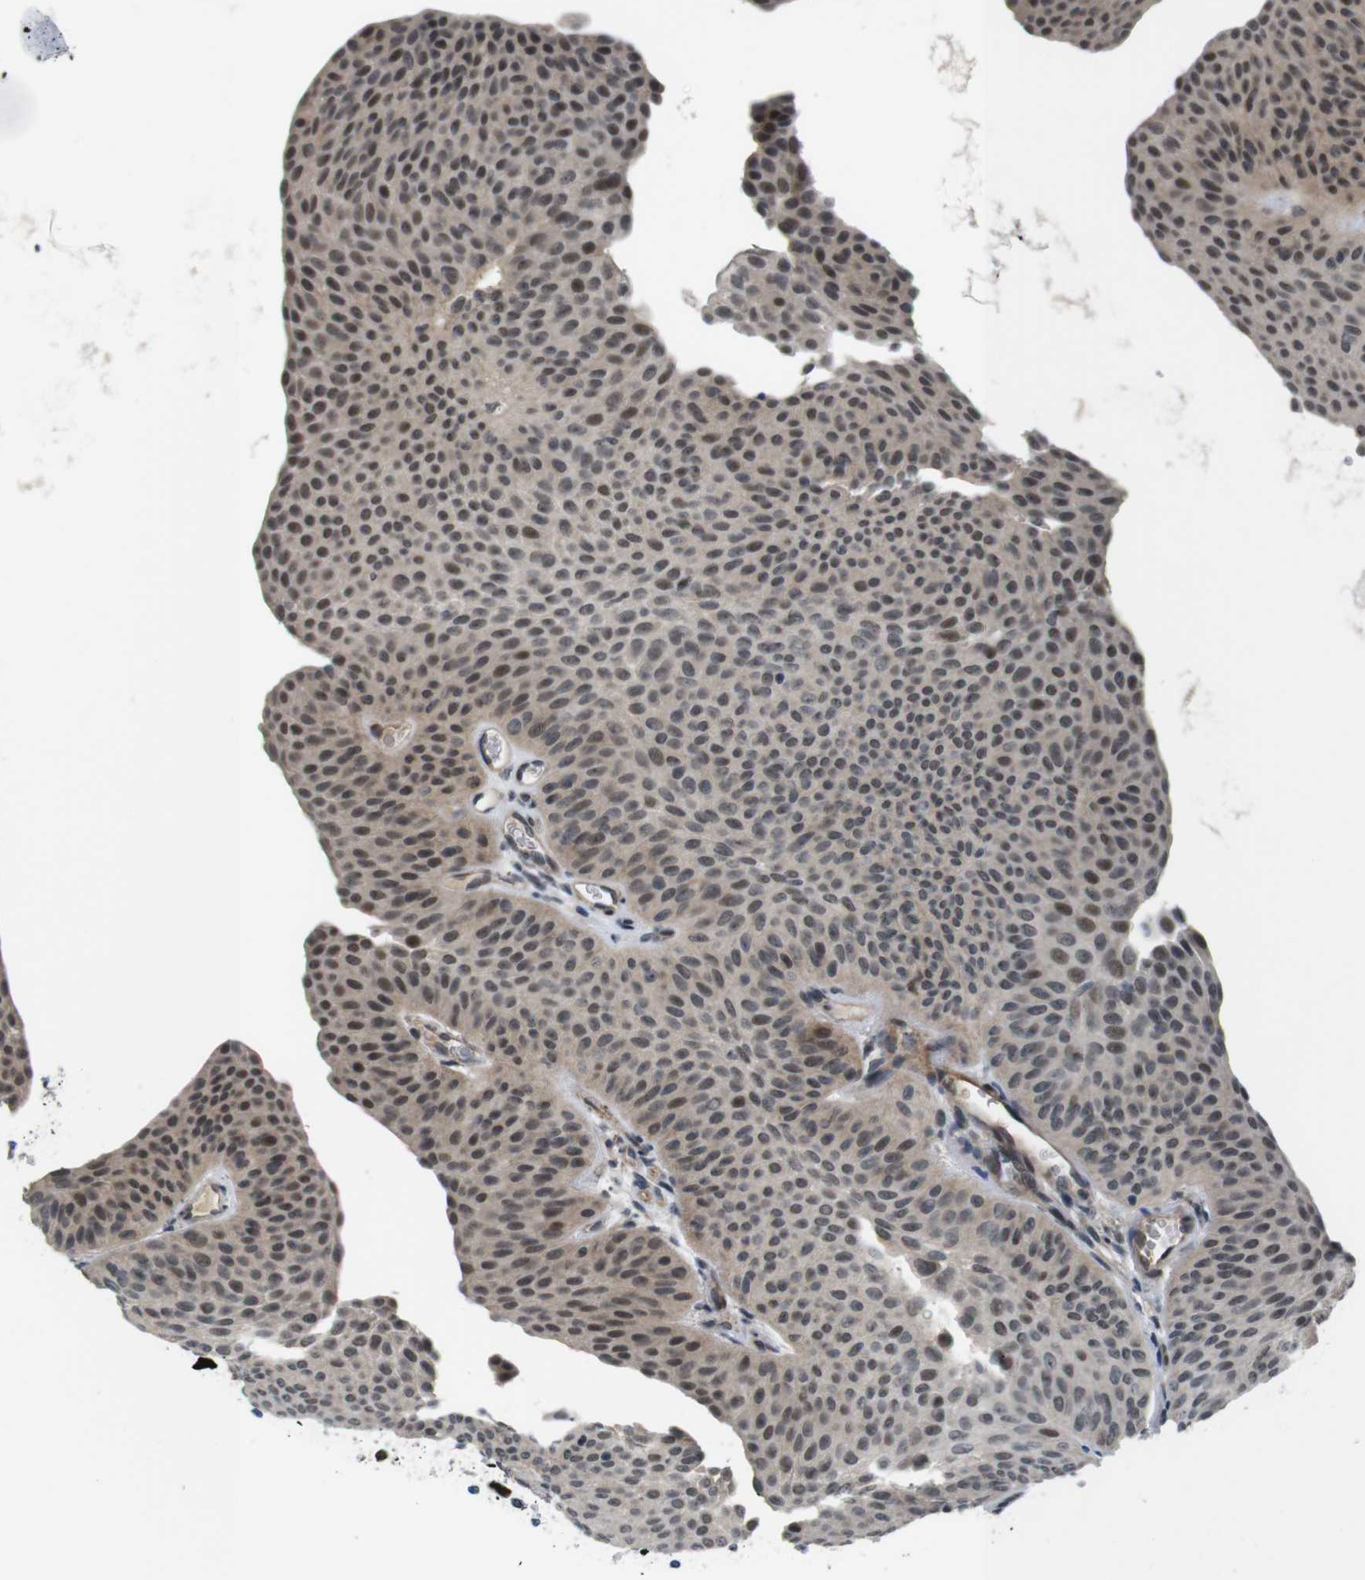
{"staining": {"intensity": "moderate", "quantity": ">75%", "location": "cytoplasmic/membranous,nuclear"}, "tissue": "urothelial cancer", "cell_type": "Tumor cells", "image_type": "cancer", "snomed": [{"axis": "morphology", "description": "Urothelial carcinoma, Low grade"}, {"axis": "topography", "description": "Urinary bladder"}], "caption": "Immunohistochemical staining of human urothelial cancer reveals medium levels of moderate cytoplasmic/membranous and nuclear positivity in about >75% of tumor cells.", "gene": "SMCO2", "patient": {"sex": "female", "age": 60}}